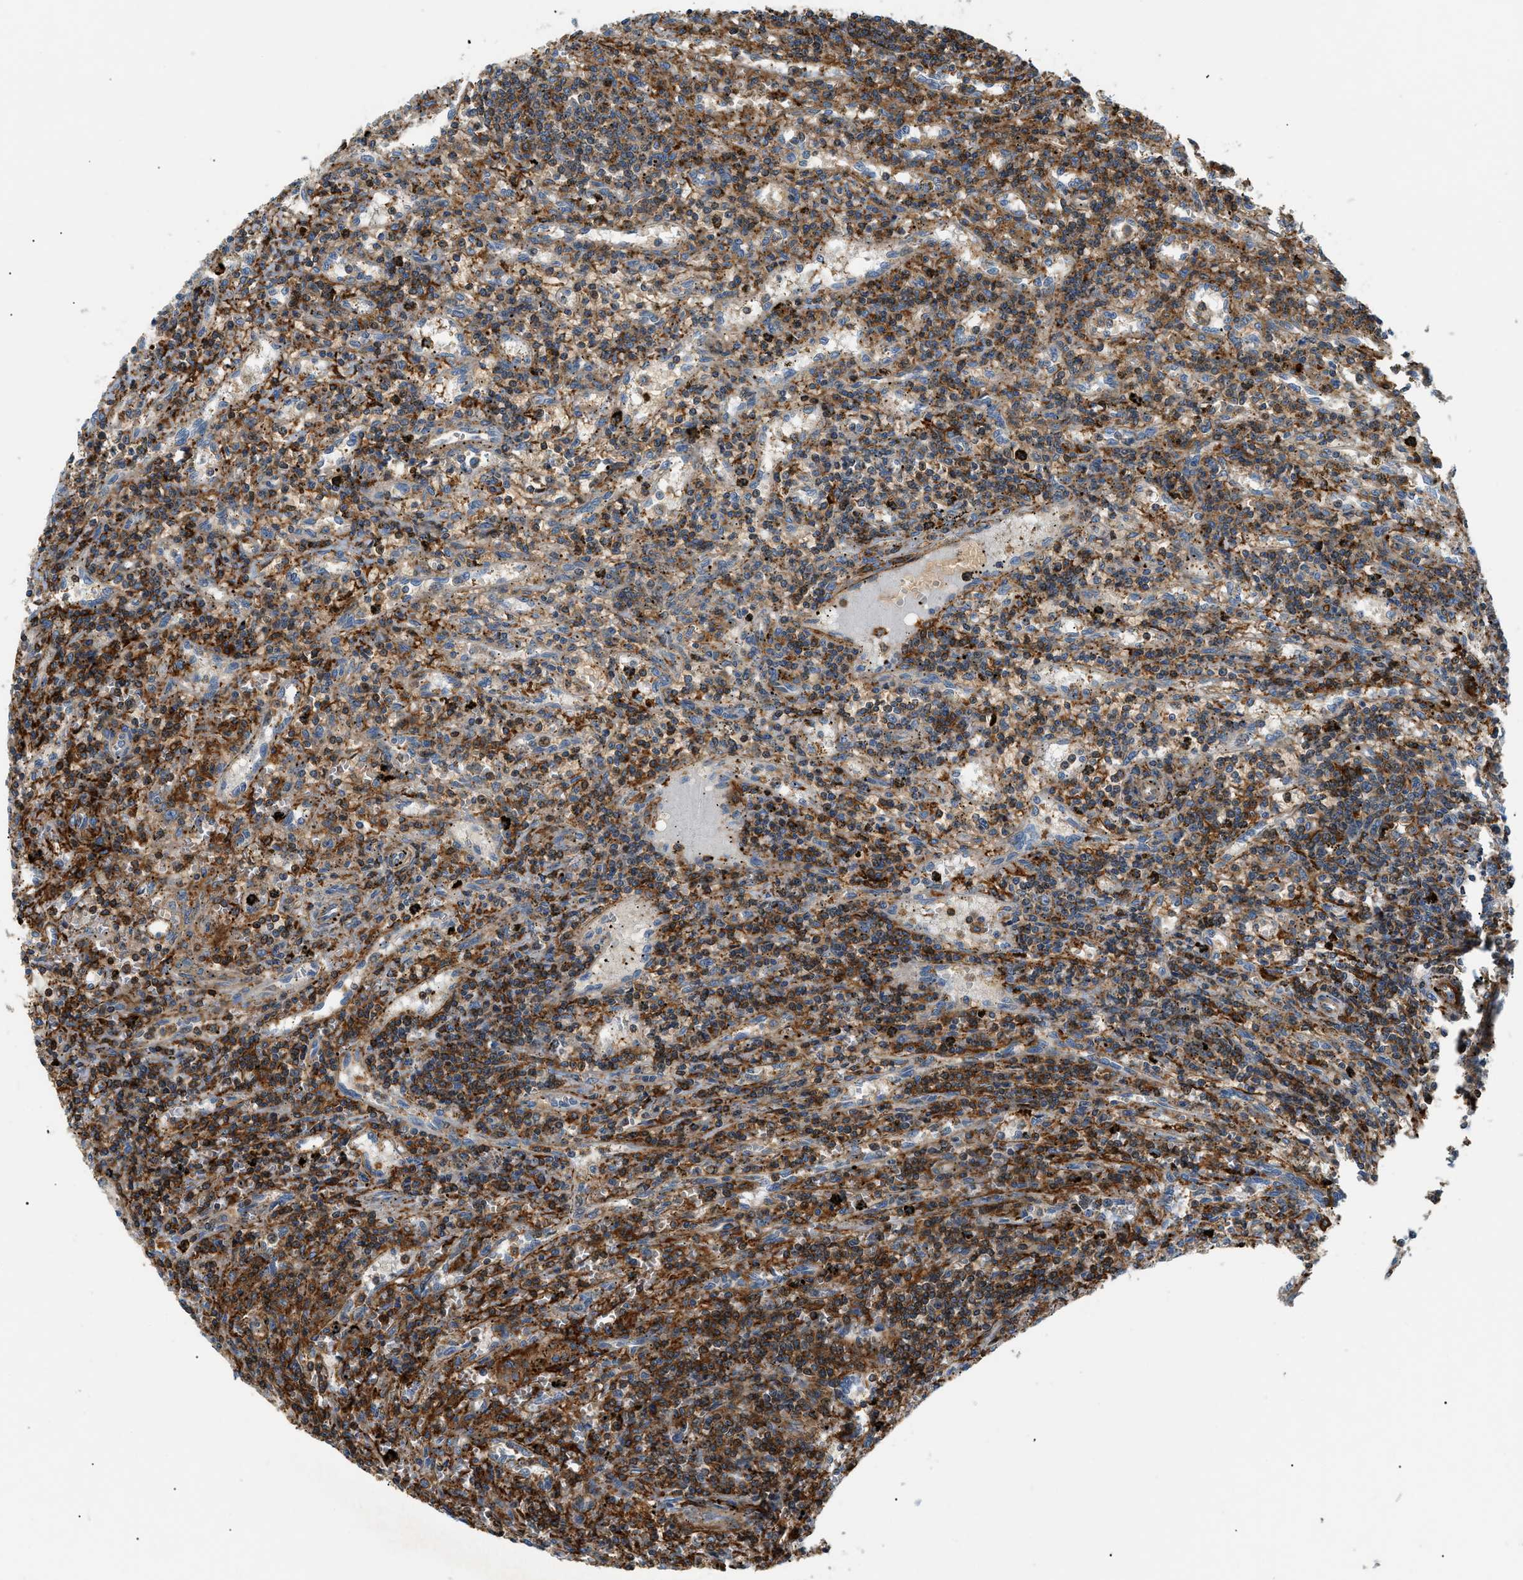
{"staining": {"intensity": "moderate", "quantity": "25%-75%", "location": "cytoplasmic/membranous"}, "tissue": "lymphoma", "cell_type": "Tumor cells", "image_type": "cancer", "snomed": [{"axis": "morphology", "description": "Malignant lymphoma, non-Hodgkin's type, Low grade"}, {"axis": "topography", "description": "Spleen"}], "caption": "Tumor cells show medium levels of moderate cytoplasmic/membranous expression in about 25%-75% of cells in low-grade malignant lymphoma, non-Hodgkin's type. (brown staining indicates protein expression, while blue staining denotes nuclei).", "gene": "DHODH", "patient": {"sex": "male", "age": 76}}